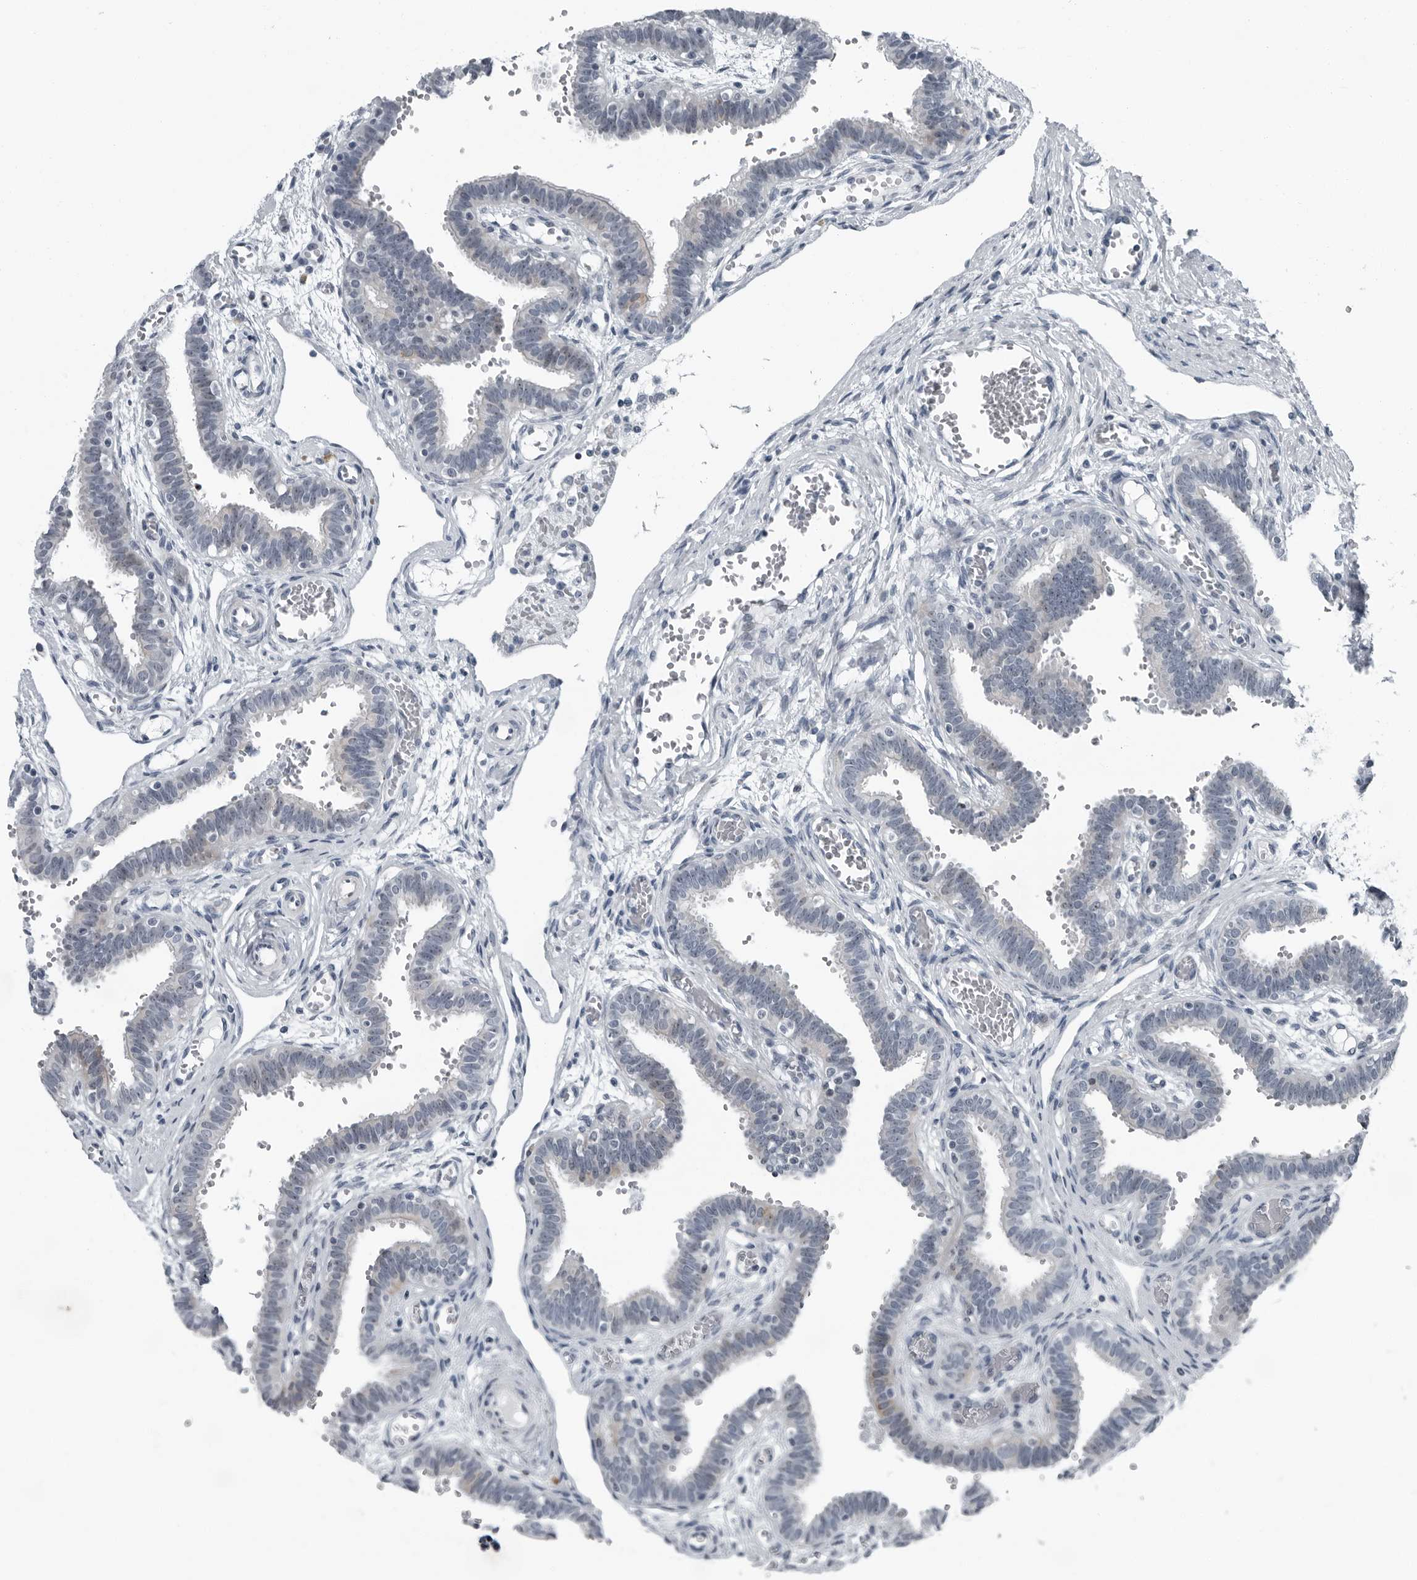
{"staining": {"intensity": "negative", "quantity": "none", "location": "none"}, "tissue": "fallopian tube", "cell_type": "Glandular cells", "image_type": "normal", "snomed": [{"axis": "morphology", "description": "Normal tissue, NOS"}, {"axis": "topography", "description": "Fallopian tube"}, {"axis": "topography", "description": "Placenta"}], "caption": "Image shows no significant protein expression in glandular cells of benign fallopian tube. (Immunohistochemistry (ihc), brightfield microscopy, high magnification).", "gene": "PDCD11", "patient": {"sex": "female", "age": 32}}